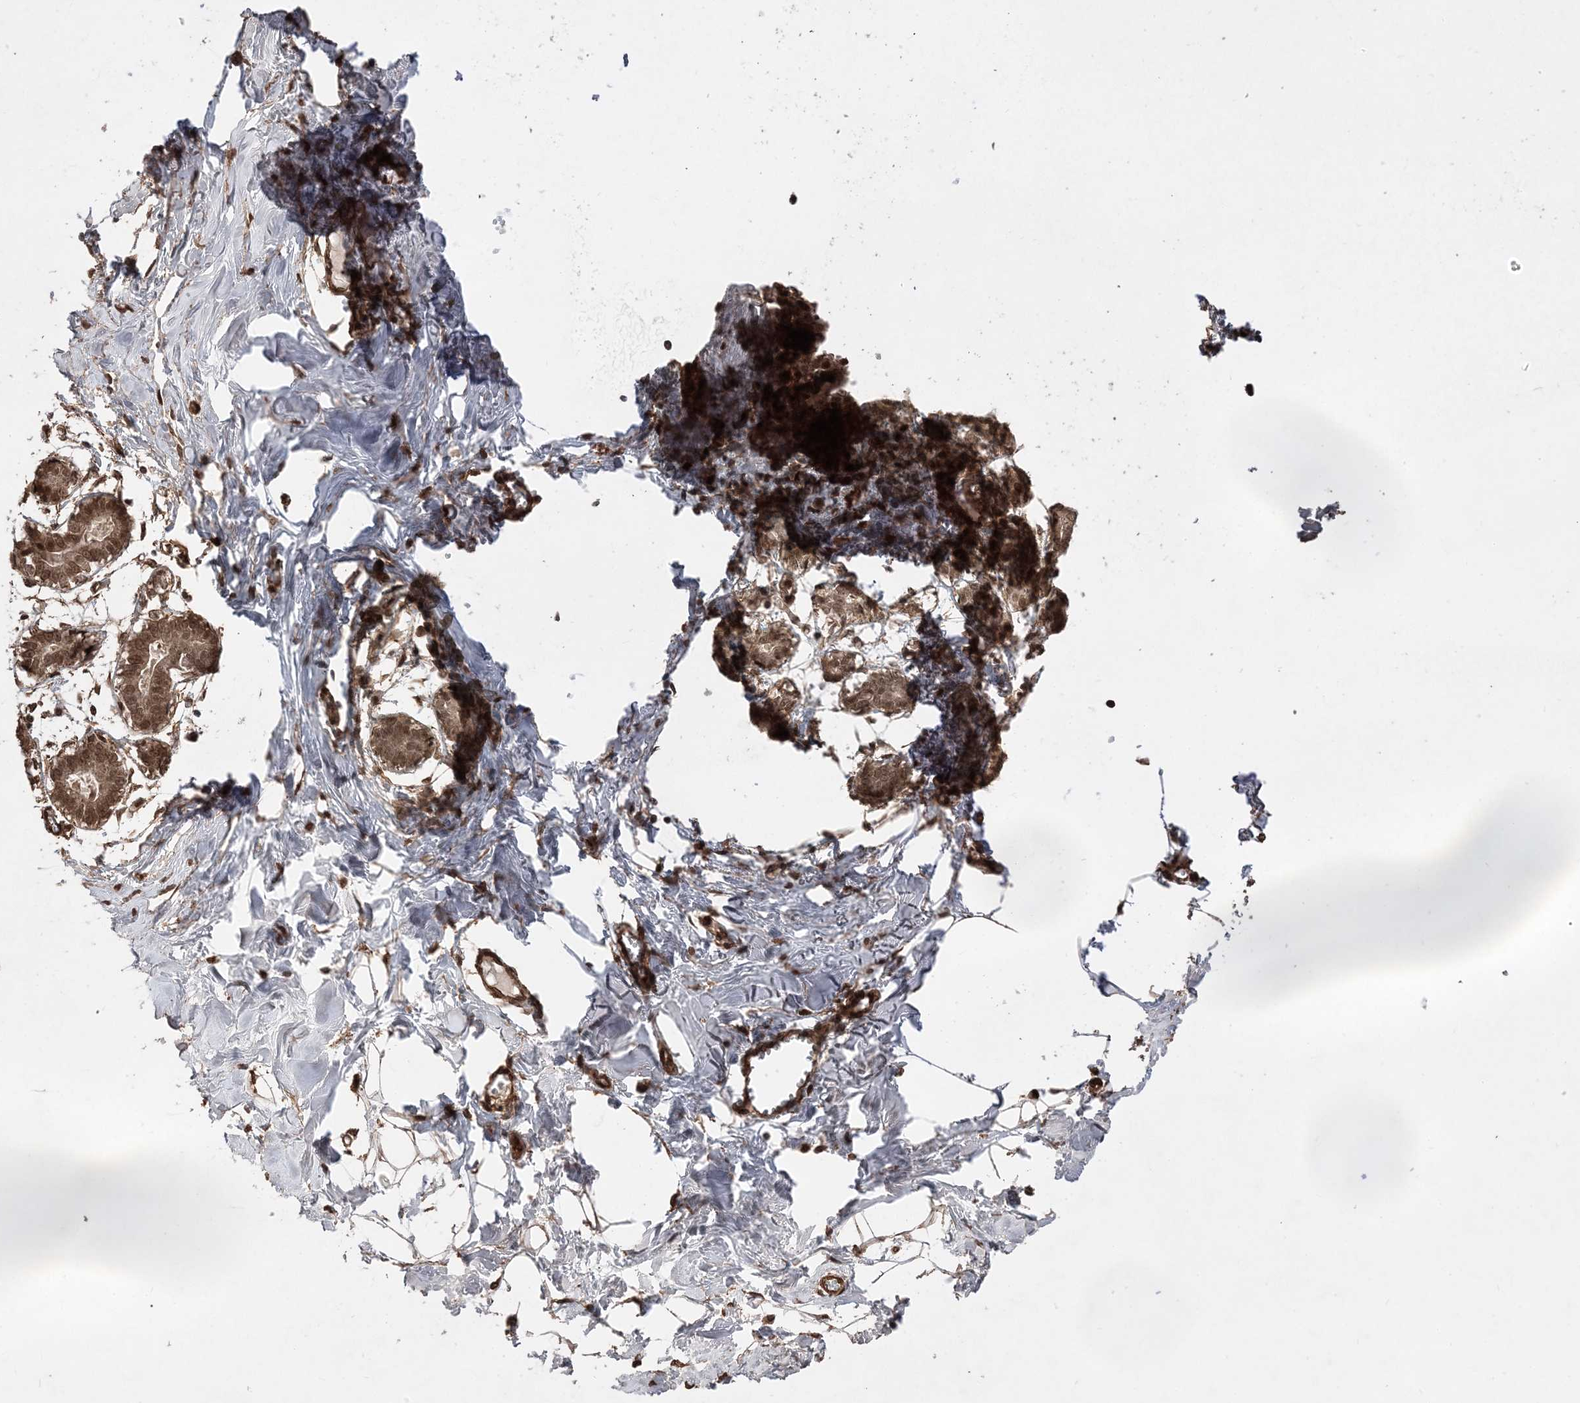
{"staining": {"intensity": "moderate", "quantity": "25%-75%", "location": "cytoplasmic/membranous,nuclear"}, "tissue": "breast", "cell_type": "Adipocytes", "image_type": "normal", "snomed": [{"axis": "morphology", "description": "Normal tissue, NOS"}, {"axis": "topography", "description": "Breast"}], "caption": "Immunohistochemical staining of benign human breast shows moderate cytoplasmic/membranous,nuclear protein staining in approximately 25%-75% of adipocytes. The staining was performed using DAB (3,3'-diaminobenzidine) to visualize the protein expression in brown, while the nuclei were stained in blue with hematoxylin (Magnification: 20x).", "gene": "ETAA1", "patient": {"sex": "female", "age": 27}}